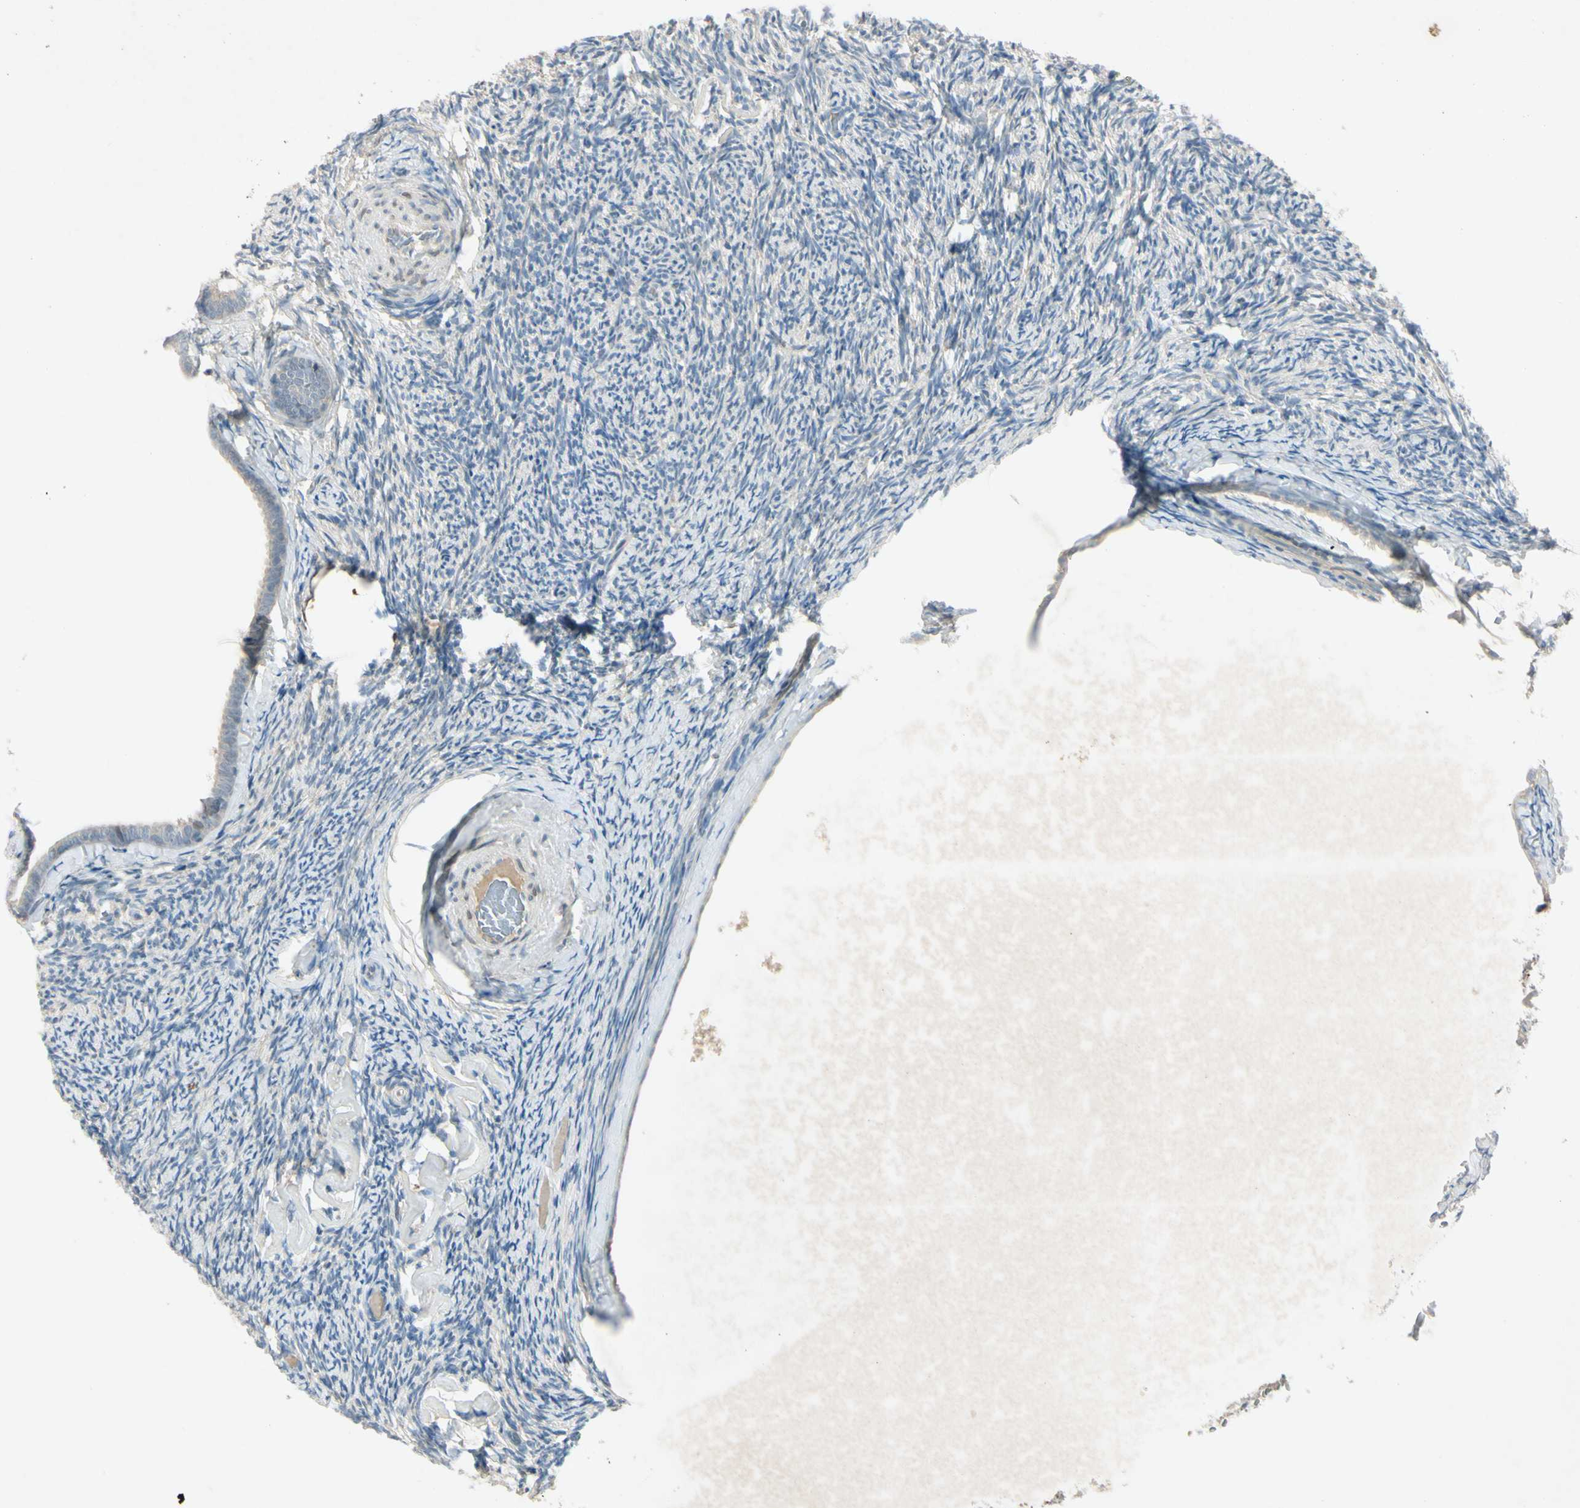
{"staining": {"intensity": "negative", "quantity": "none", "location": "none"}, "tissue": "ovary", "cell_type": "Follicle cells", "image_type": "normal", "snomed": [{"axis": "morphology", "description": "Normal tissue, NOS"}, {"axis": "topography", "description": "Ovary"}], "caption": "High power microscopy histopathology image of an immunohistochemistry (IHC) histopathology image of unremarkable ovary, revealing no significant expression in follicle cells. (Immunohistochemistry, brightfield microscopy, high magnification).", "gene": "AATK", "patient": {"sex": "female", "age": 60}}